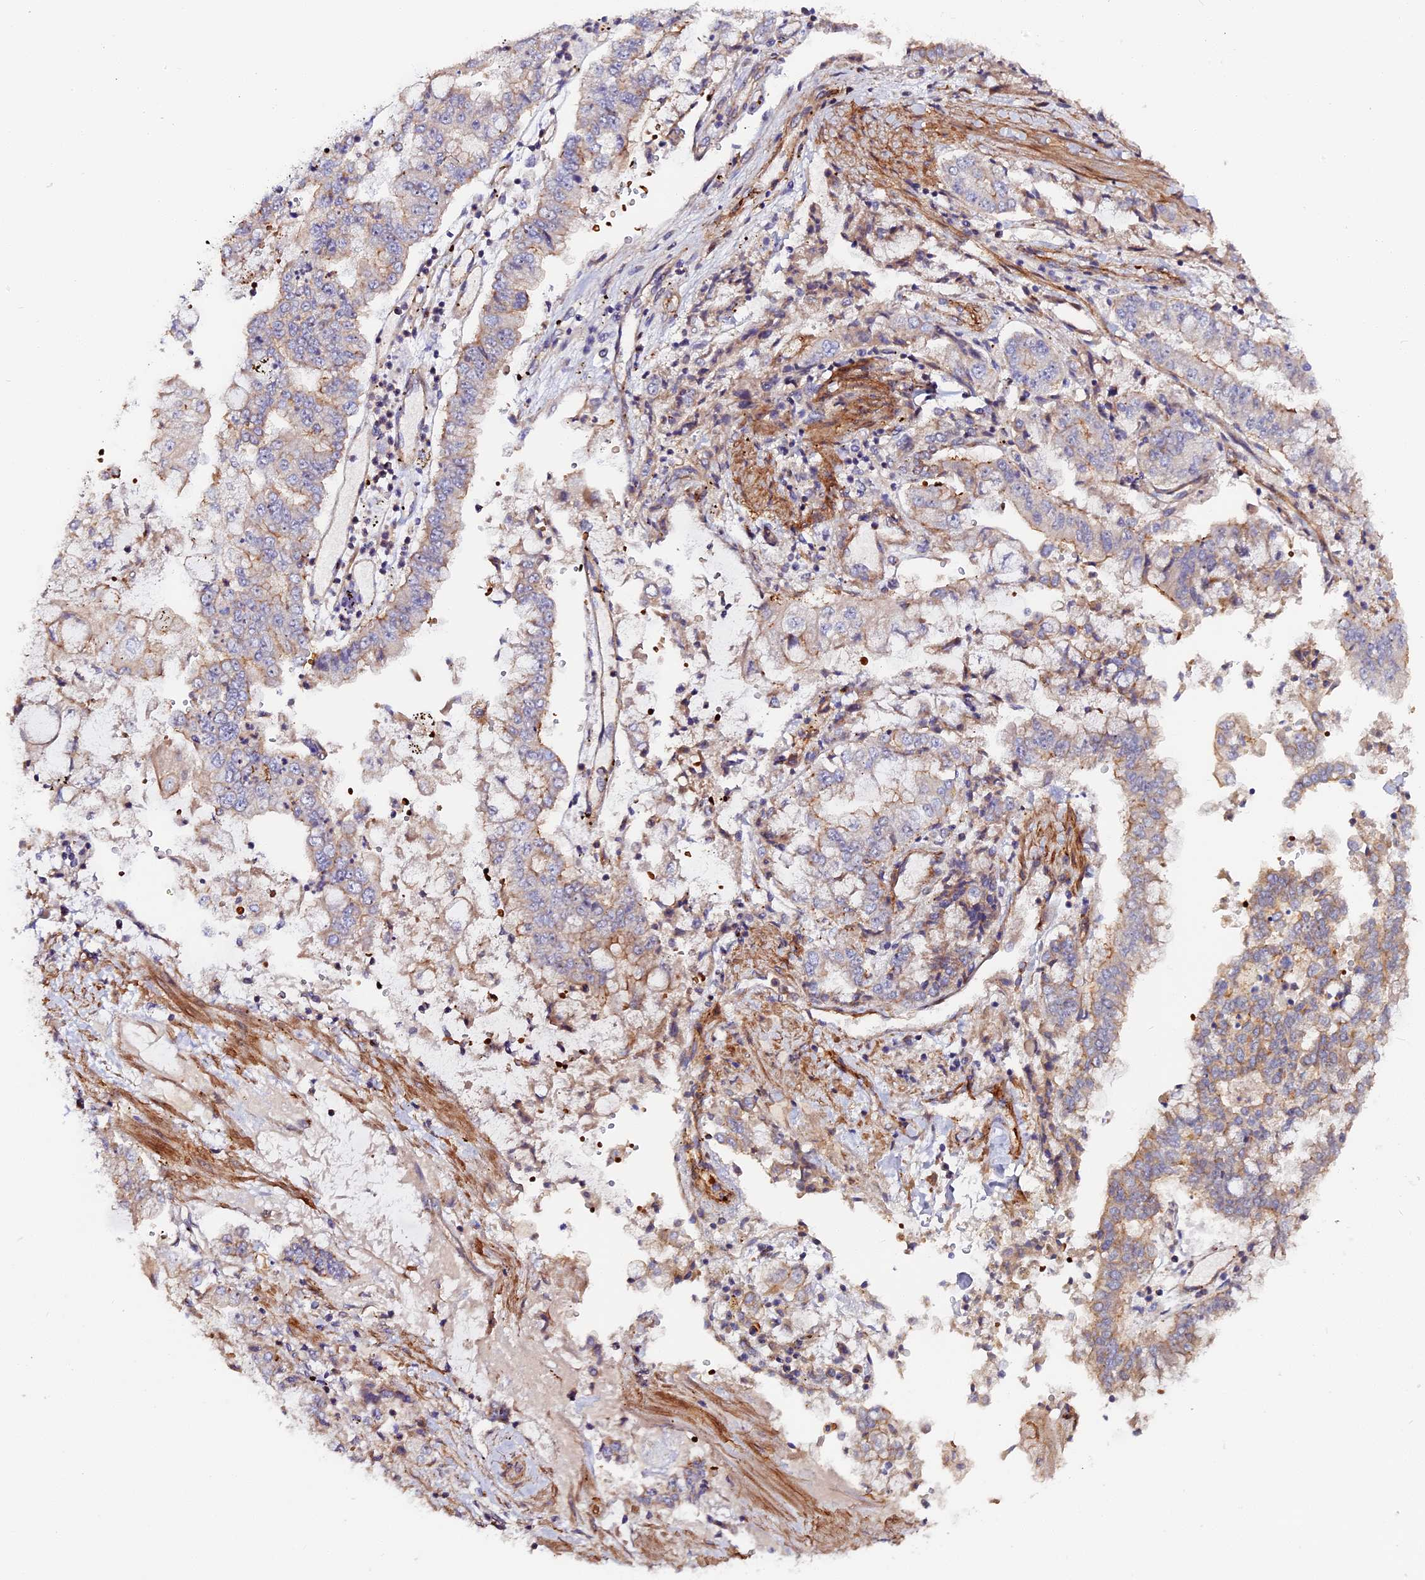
{"staining": {"intensity": "weak", "quantity": "<25%", "location": "cytoplasmic/membranous"}, "tissue": "stomach cancer", "cell_type": "Tumor cells", "image_type": "cancer", "snomed": [{"axis": "morphology", "description": "Adenocarcinoma, NOS"}, {"axis": "topography", "description": "Stomach"}], "caption": "An IHC photomicrograph of adenocarcinoma (stomach) is shown. There is no staining in tumor cells of adenocarcinoma (stomach). (Immunohistochemistry, brightfield microscopy, high magnification).", "gene": "MISP3", "patient": {"sex": "male", "age": 76}}